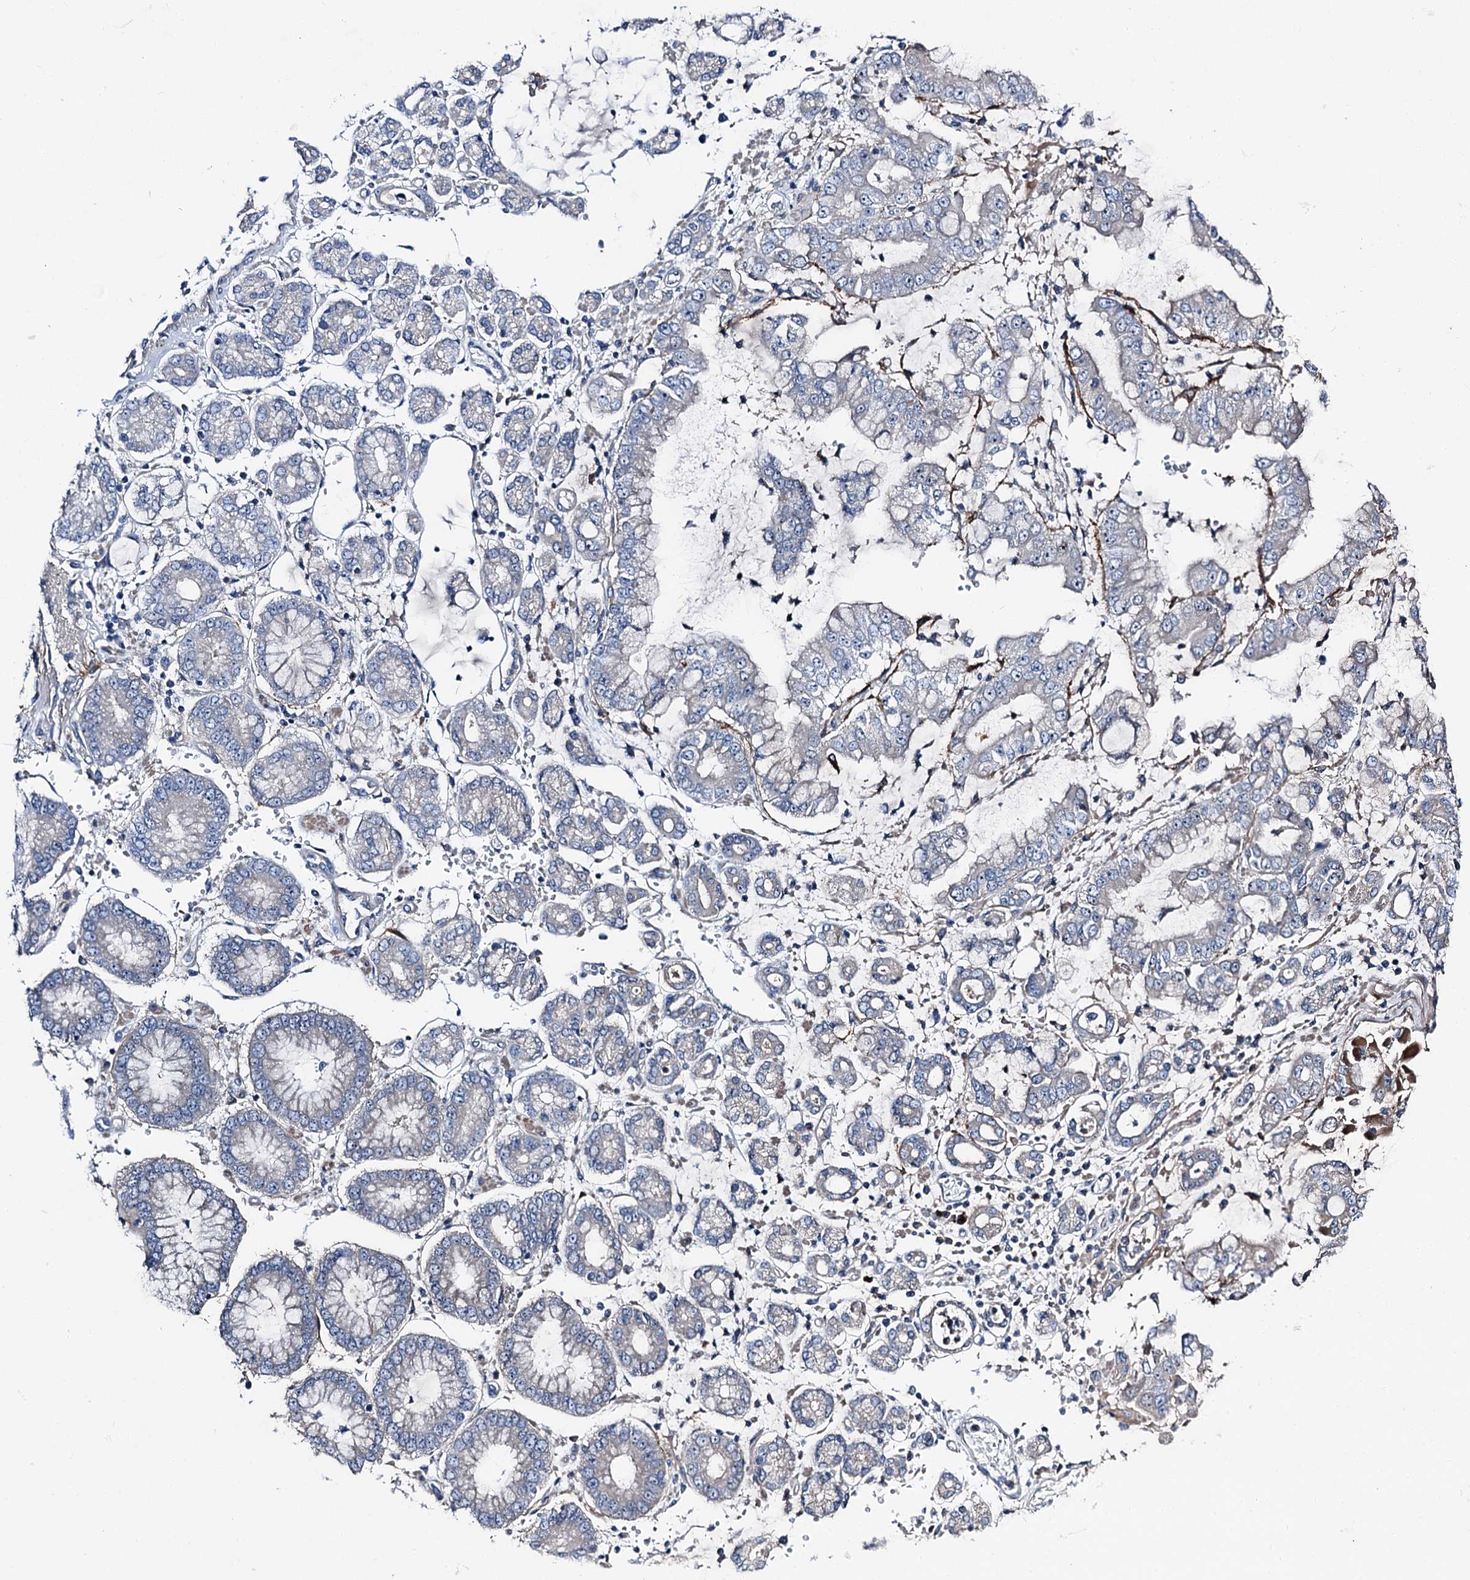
{"staining": {"intensity": "negative", "quantity": "none", "location": "none"}, "tissue": "stomach cancer", "cell_type": "Tumor cells", "image_type": "cancer", "snomed": [{"axis": "morphology", "description": "Adenocarcinoma, NOS"}, {"axis": "topography", "description": "Stomach"}], "caption": "Immunohistochemistry image of neoplastic tissue: adenocarcinoma (stomach) stained with DAB displays no significant protein staining in tumor cells.", "gene": "SLC22A25", "patient": {"sex": "male", "age": 76}}